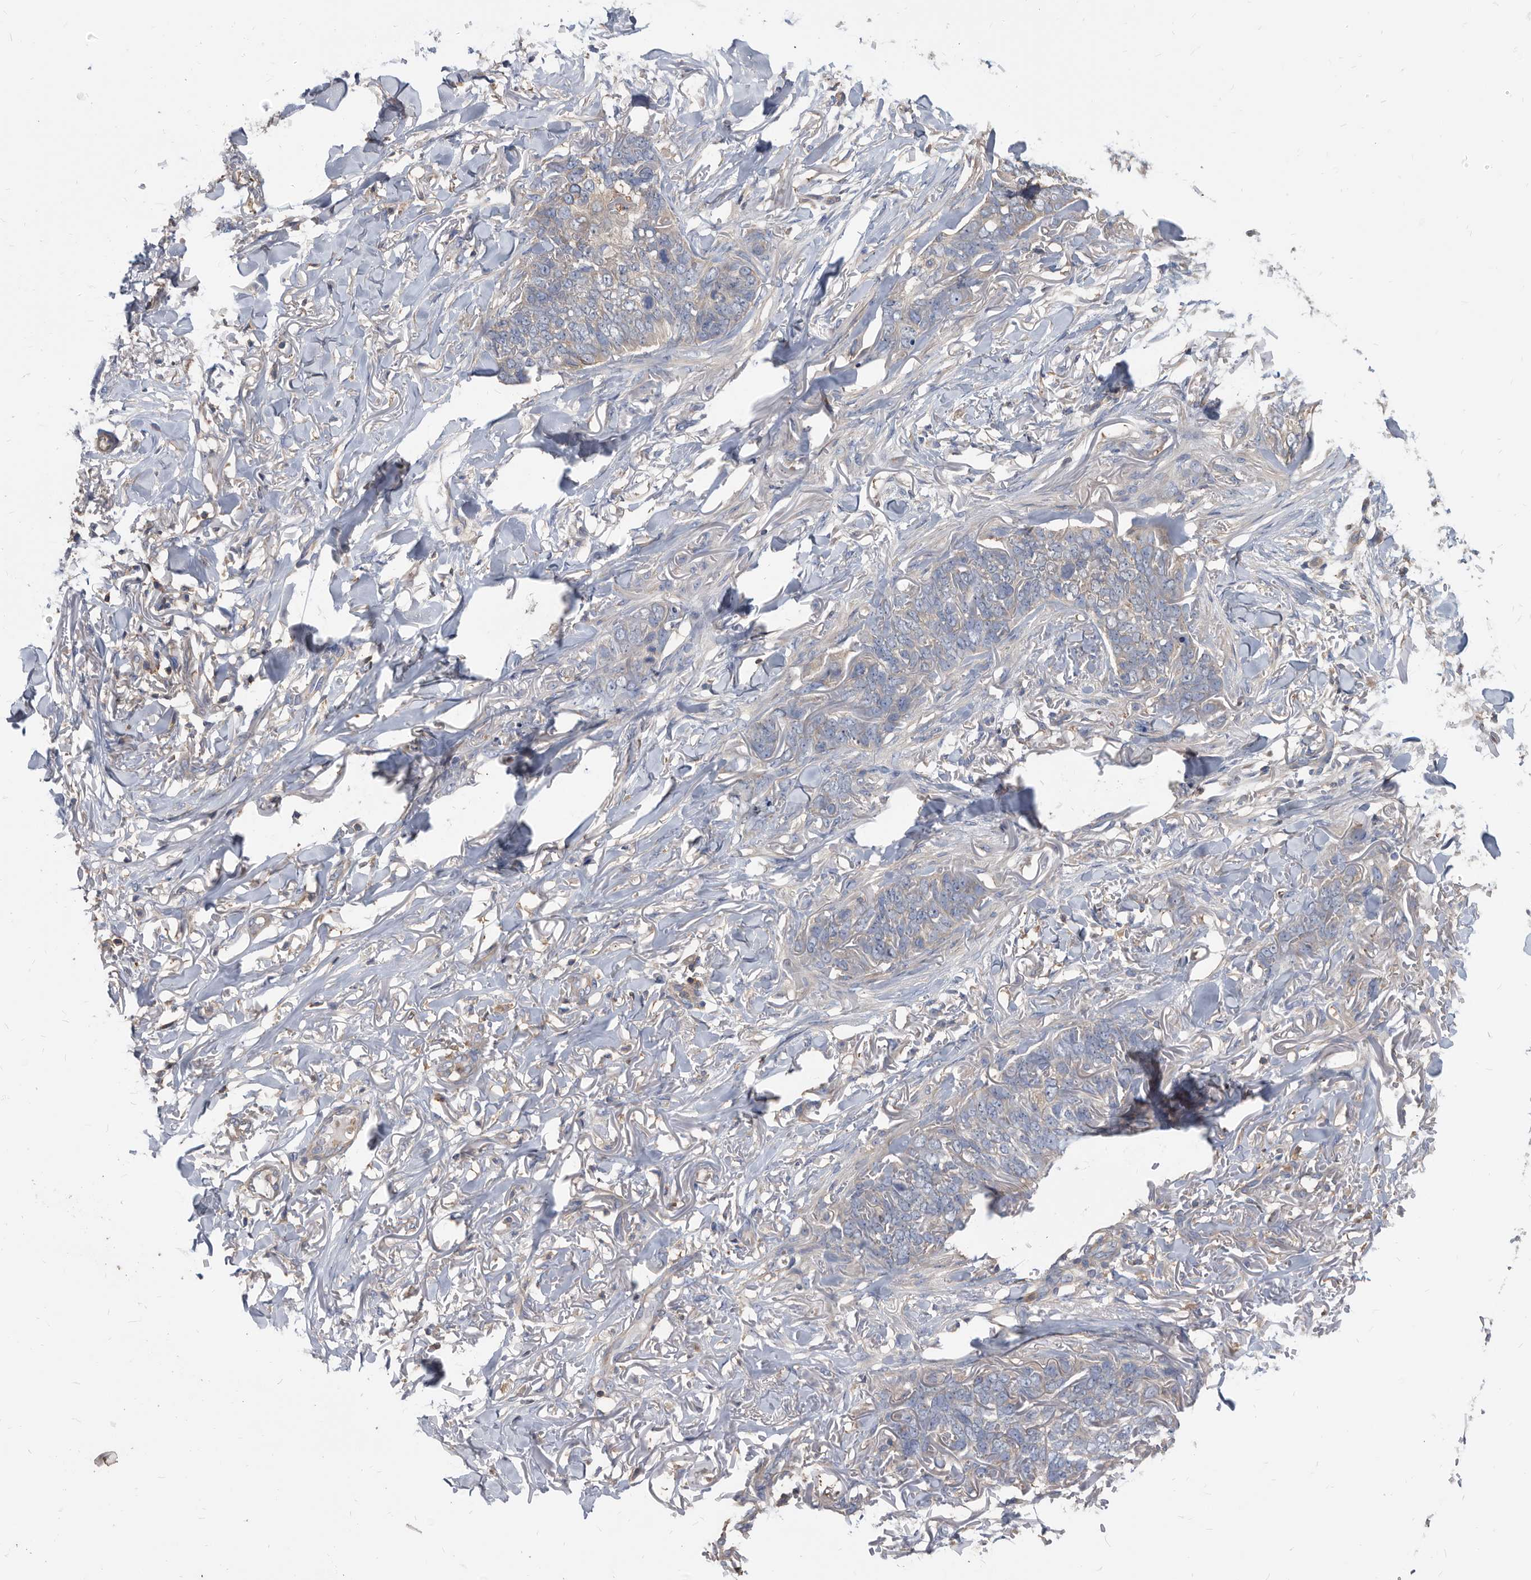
{"staining": {"intensity": "negative", "quantity": "none", "location": "none"}, "tissue": "skin cancer", "cell_type": "Tumor cells", "image_type": "cancer", "snomed": [{"axis": "morphology", "description": "Normal tissue, NOS"}, {"axis": "morphology", "description": "Basal cell carcinoma"}, {"axis": "topography", "description": "Skin"}], "caption": "IHC of human basal cell carcinoma (skin) shows no expression in tumor cells. (Stains: DAB immunohistochemistry with hematoxylin counter stain, Microscopy: brightfield microscopy at high magnification).", "gene": "APEH", "patient": {"sex": "male", "age": 77}}